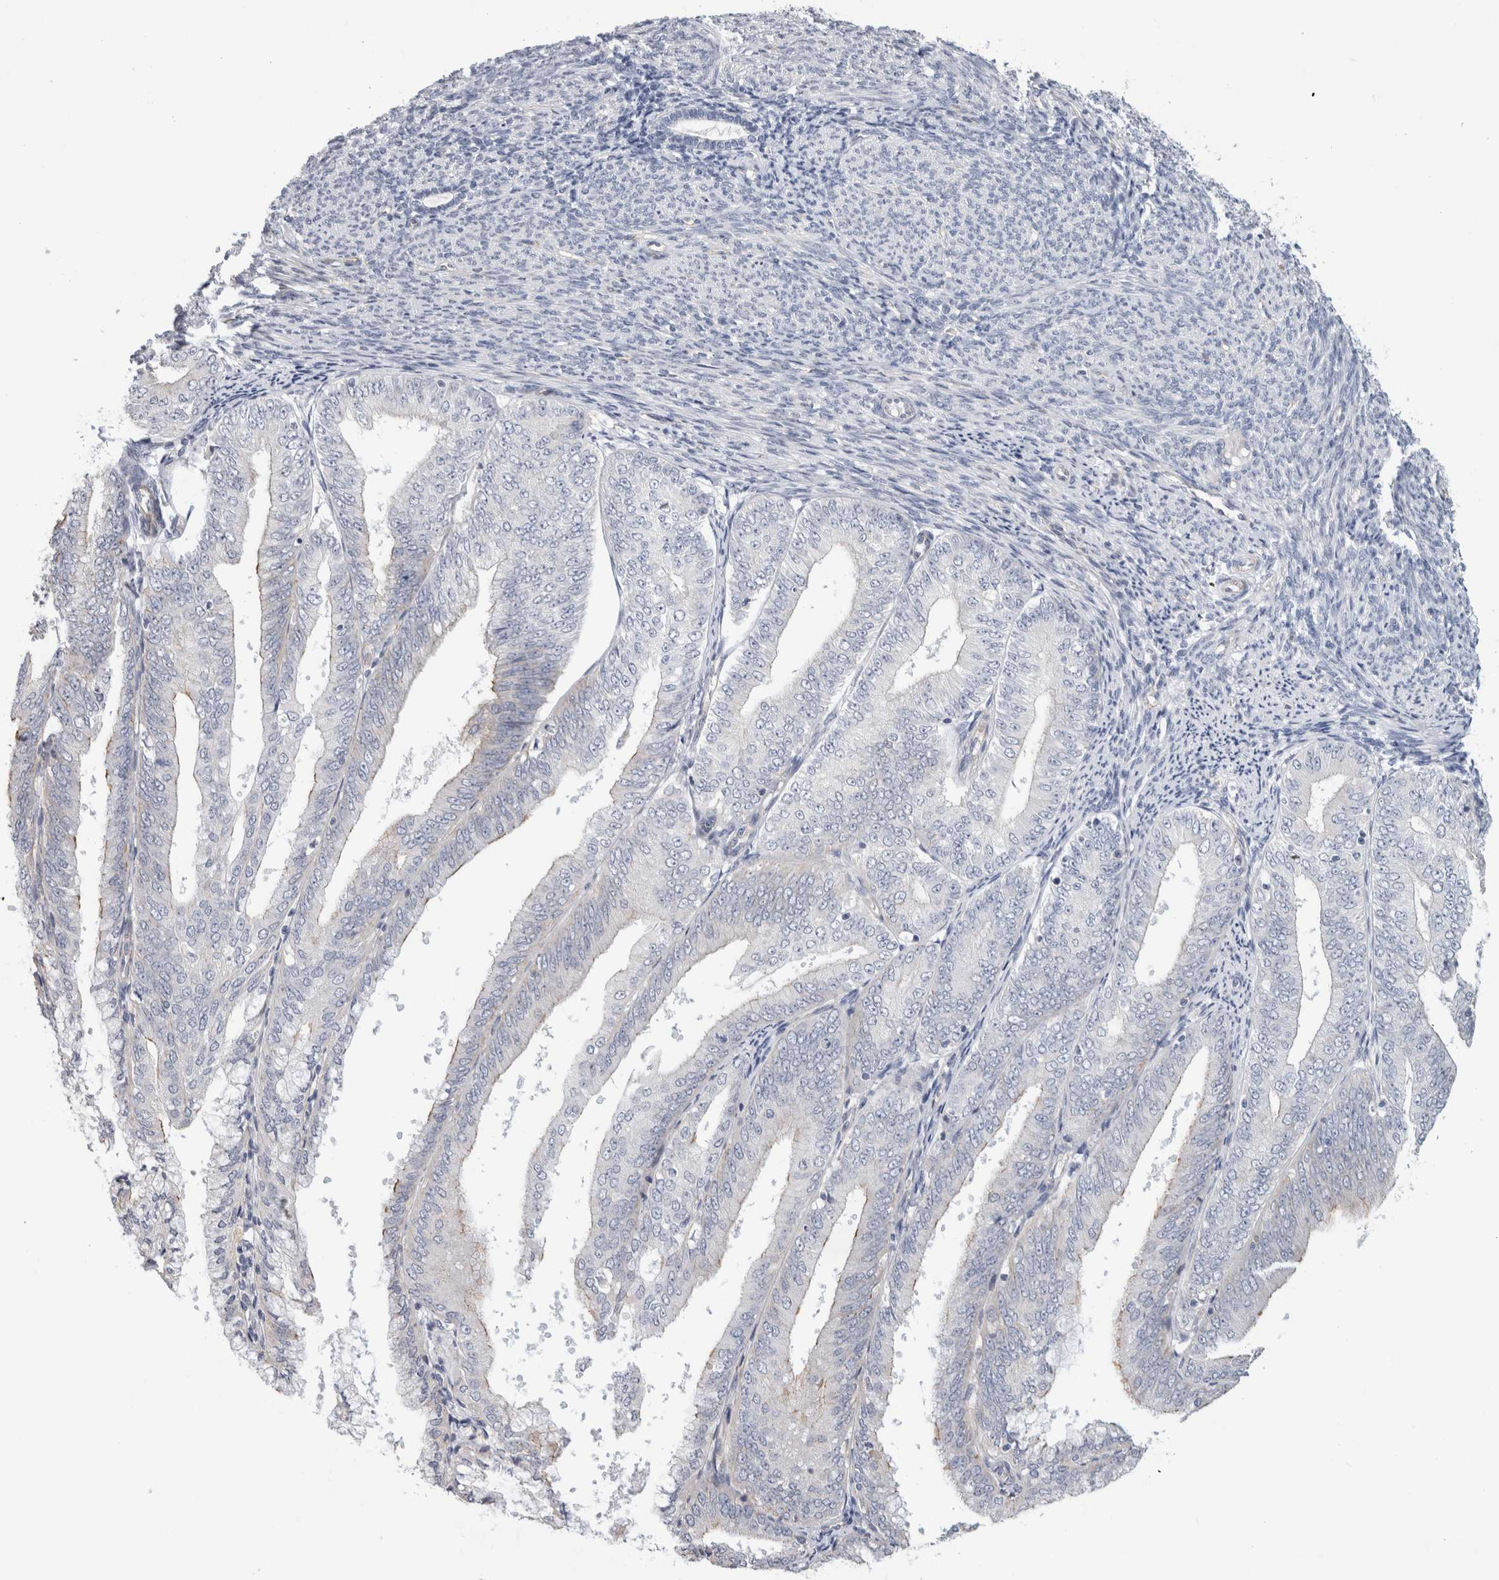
{"staining": {"intensity": "weak", "quantity": "<25%", "location": "cytoplasmic/membranous"}, "tissue": "endometrial cancer", "cell_type": "Tumor cells", "image_type": "cancer", "snomed": [{"axis": "morphology", "description": "Adenocarcinoma, NOS"}, {"axis": "topography", "description": "Endometrium"}], "caption": "Endometrial cancer was stained to show a protein in brown. There is no significant positivity in tumor cells.", "gene": "AFP", "patient": {"sex": "female", "age": 63}}